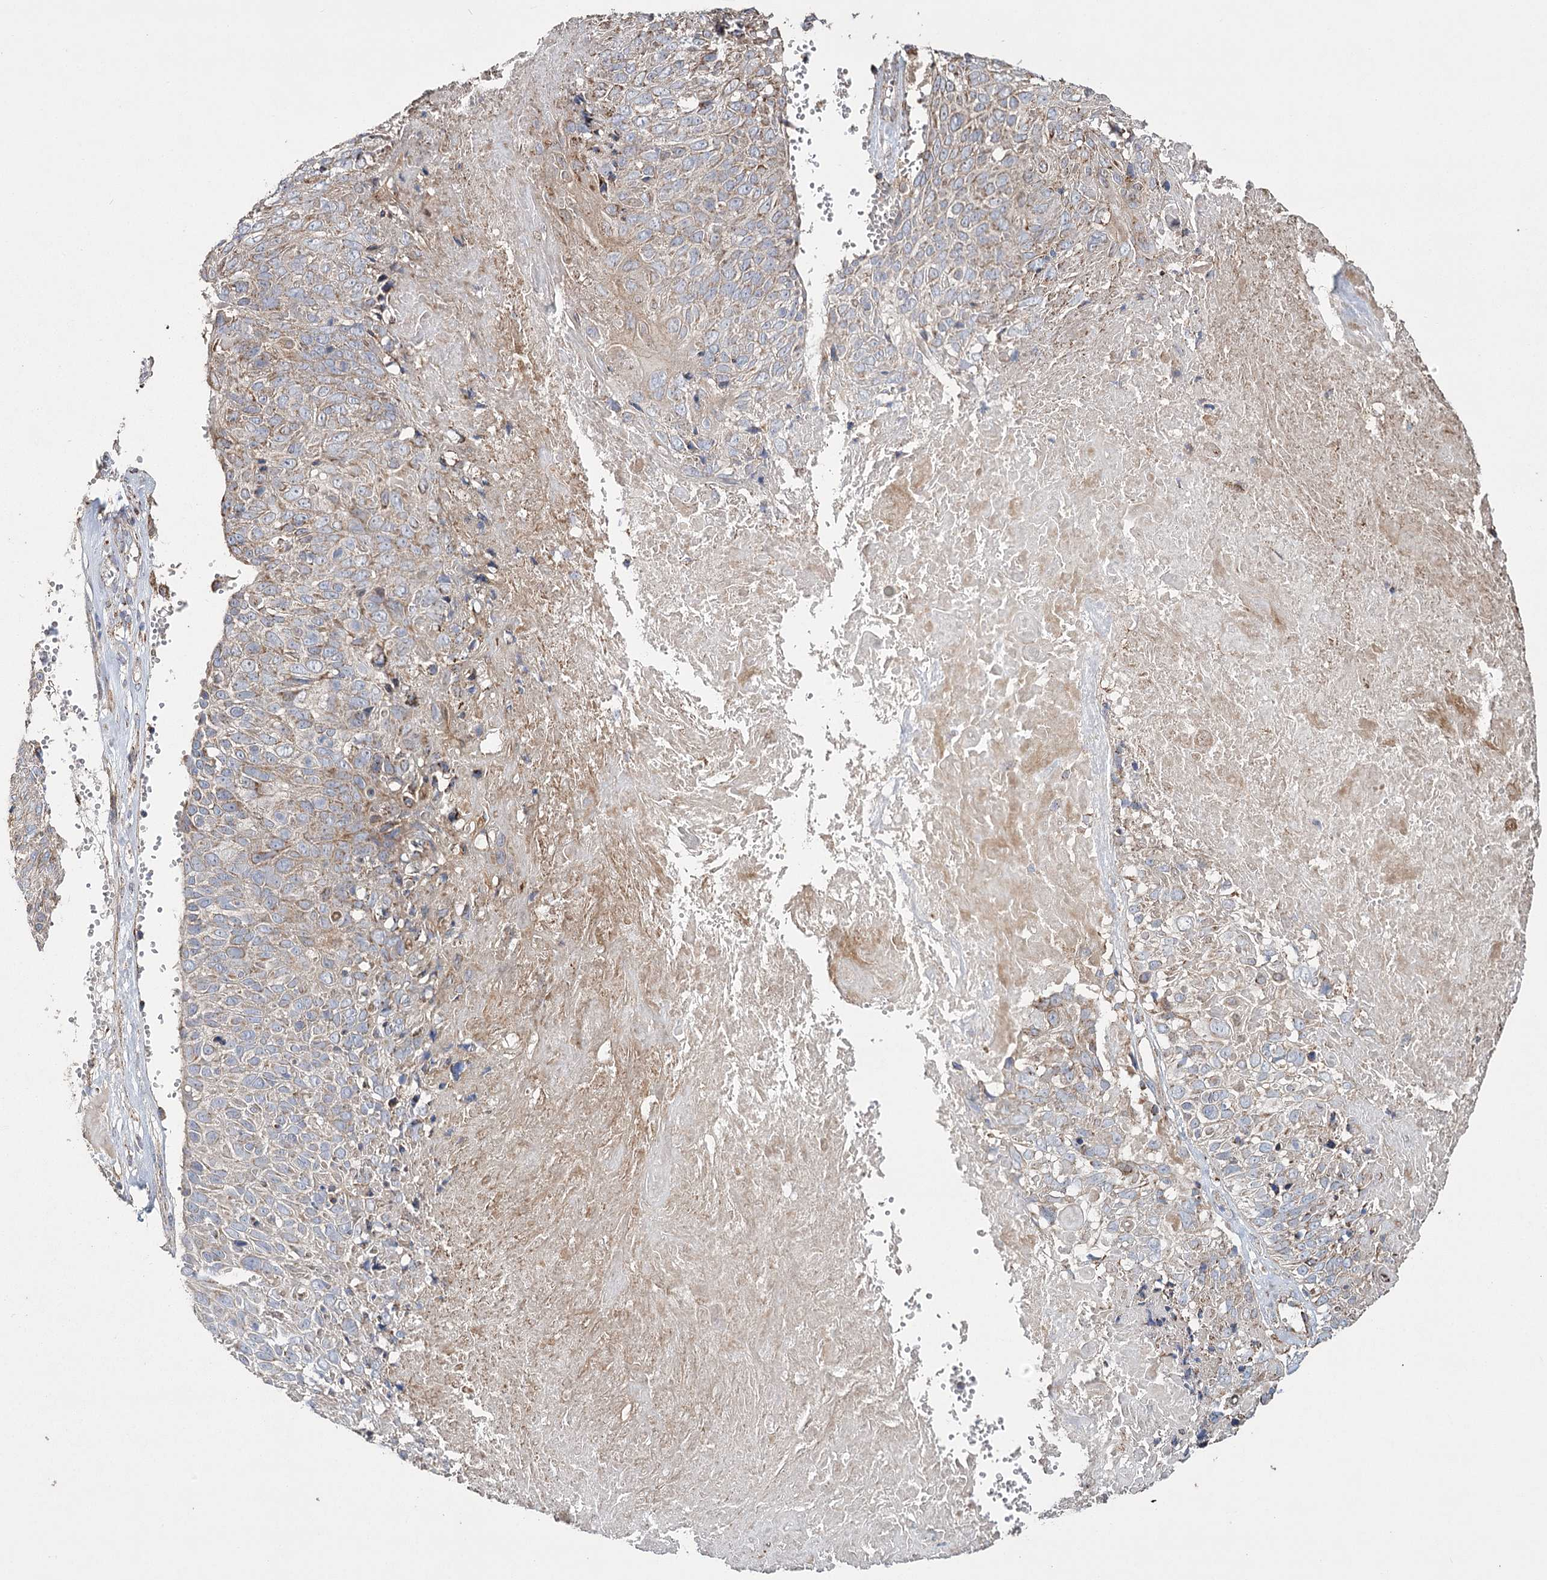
{"staining": {"intensity": "moderate", "quantity": ">75%", "location": "cytoplasmic/membranous"}, "tissue": "cervical cancer", "cell_type": "Tumor cells", "image_type": "cancer", "snomed": [{"axis": "morphology", "description": "Squamous cell carcinoma, NOS"}, {"axis": "topography", "description": "Cervix"}], "caption": "Cervical cancer (squamous cell carcinoma) stained for a protein displays moderate cytoplasmic/membranous positivity in tumor cells.", "gene": "RANBP3L", "patient": {"sex": "female", "age": 74}}